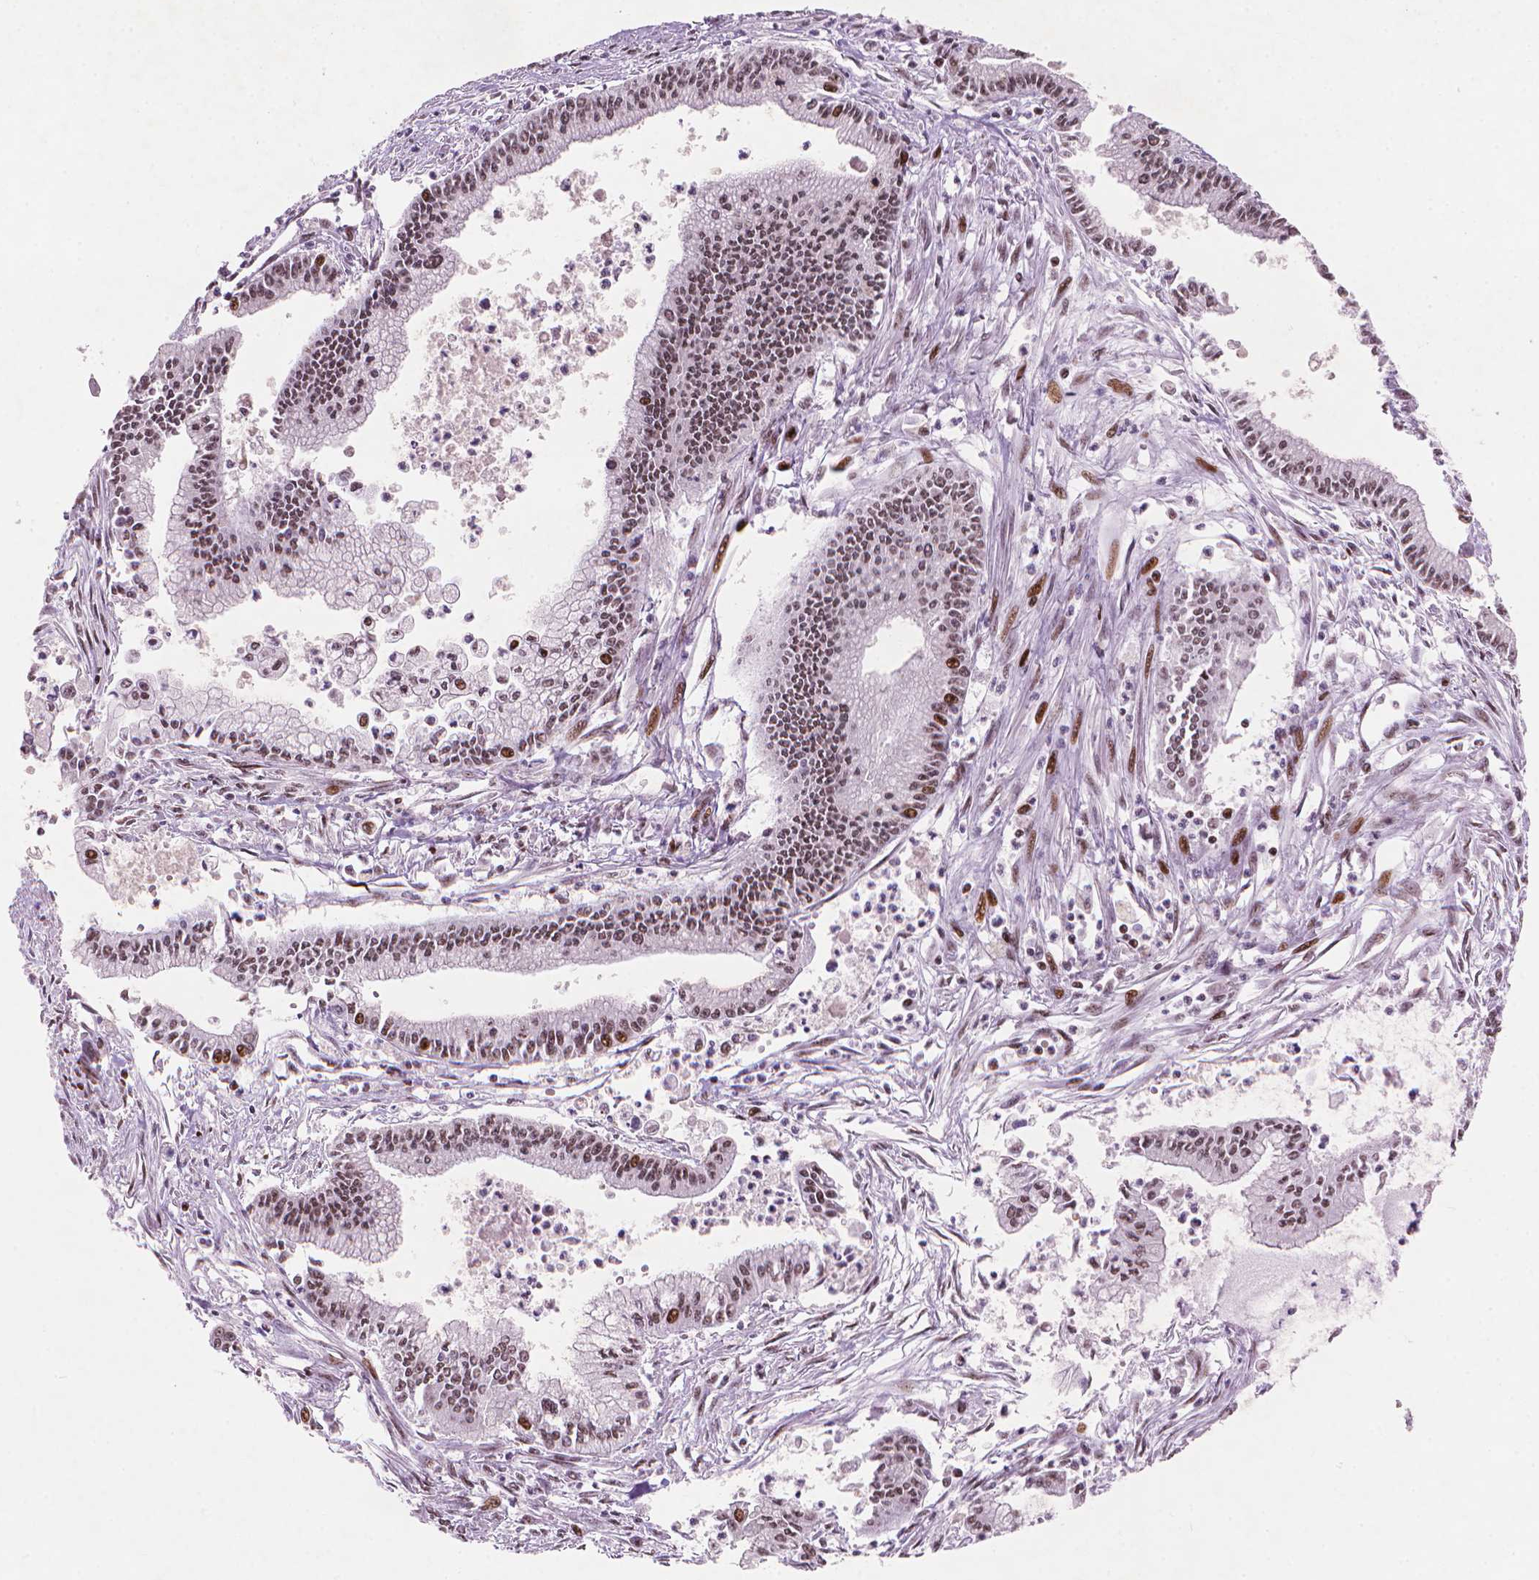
{"staining": {"intensity": "moderate", "quantity": ">75%", "location": "nuclear"}, "tissue": "pancreatic cancer", "cell_type": "Tumor cells", "image_type": "cancer", "snomed": [{"axis": "morphology", "description": "Adenocarcinoma, NOS"}, {"axis": "topography", "description": "Pancreas"}], "caption": "Pancreatic cancer tissue reveals moderate nuclear expression in approximately >75% of tumor cells Nuclei are stained in blue.", "gene": "HES7", "patient": {"sex": "female", "age": 65}}